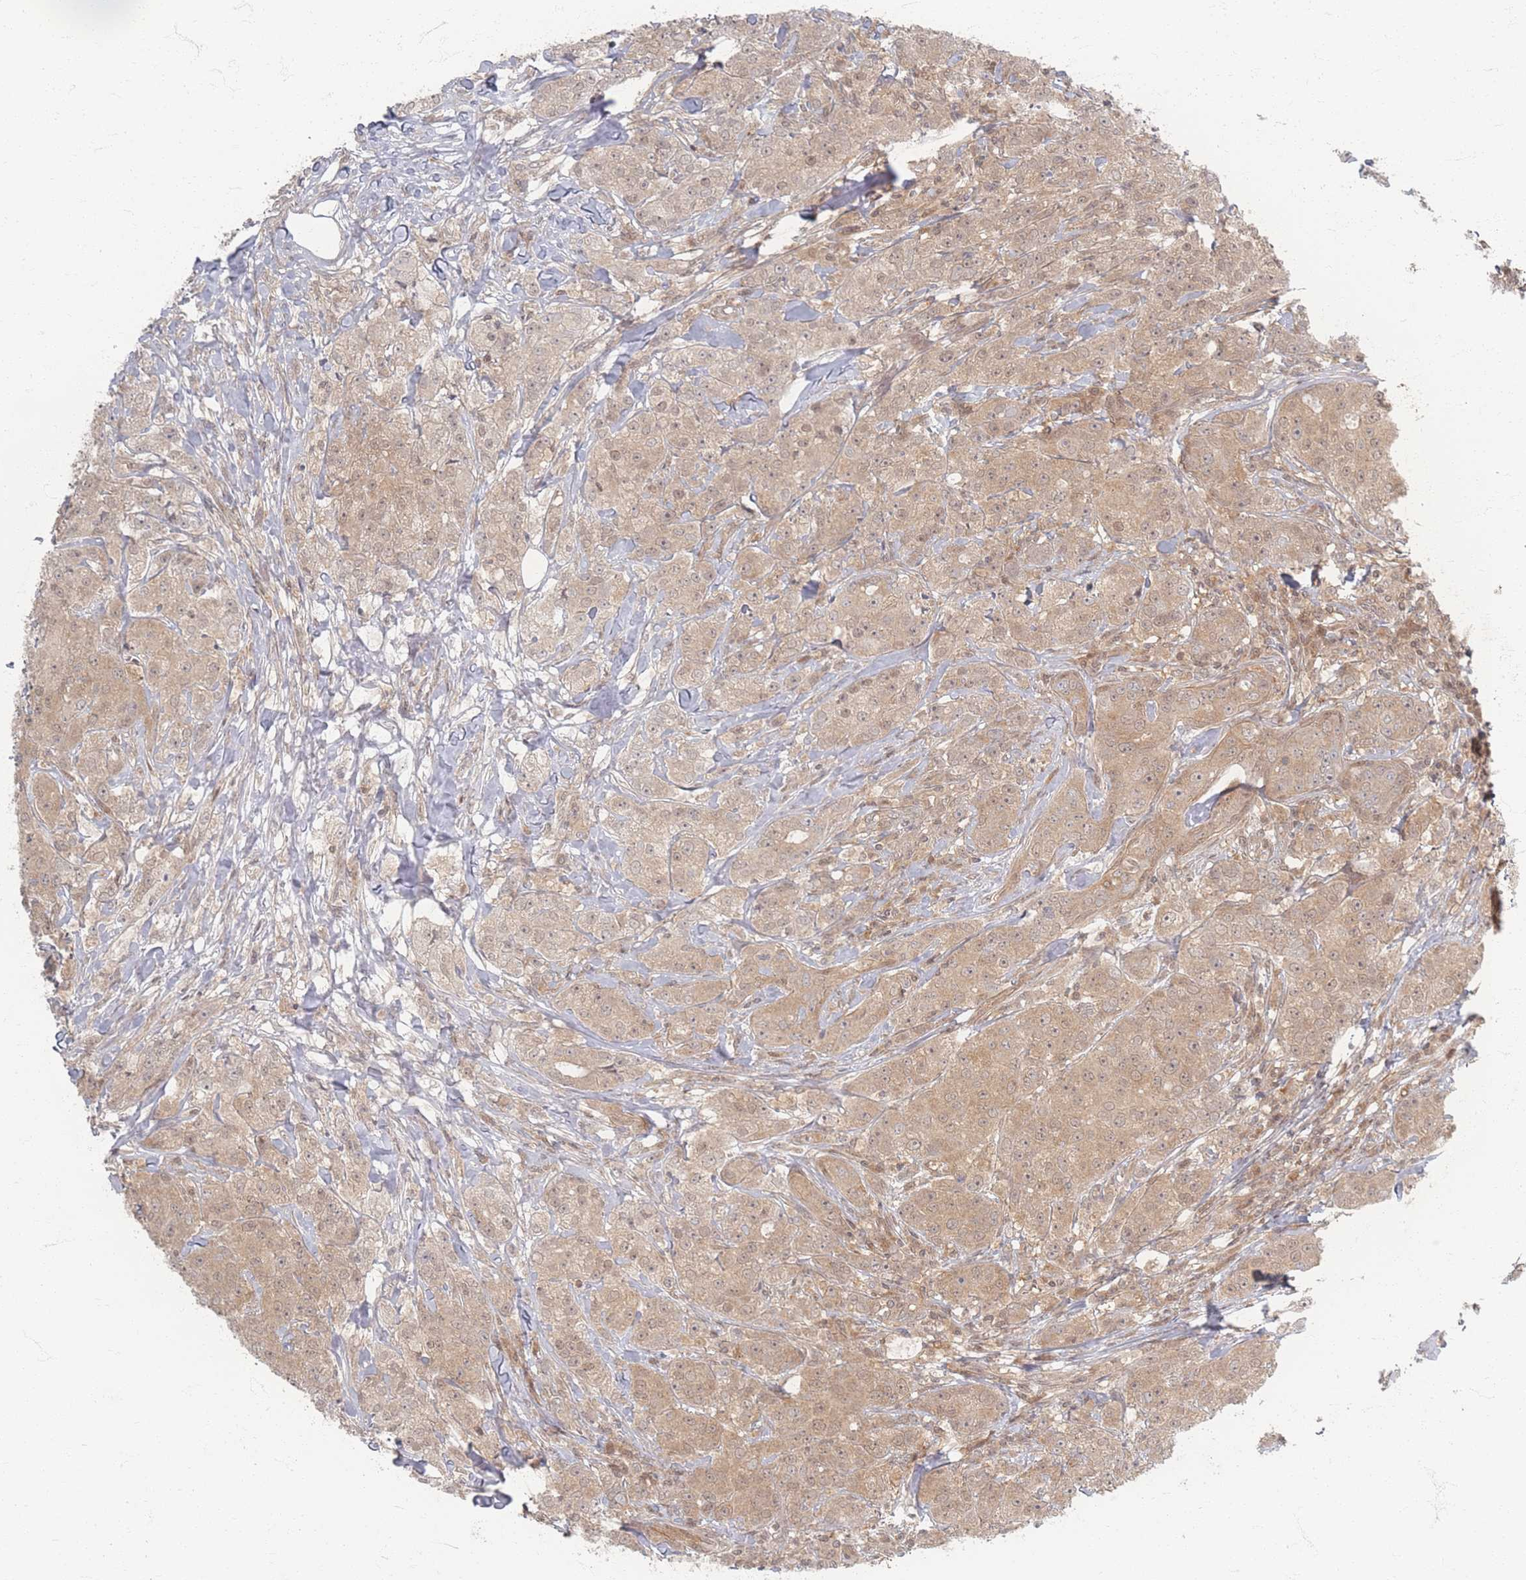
{"staining": {"intensity": "weak", "quantity": ">75%", "location": "cytoplasmic/membranous,nuclear"}, "tissue": "breast cancer", "cell_type": "Tumor cells", "image_type": "cancer", "snomed": [{"axis": "morphology", "description": "Duct carcinoma"}, {"axis": "topography", "description": "Breast"}], "caption": "Immunohistochemistry (IHC) image of human breast cancer stained for a protein (brown), which reveals low levels of weak cytoplasmic/membranous and nuclear expression in about >75% of tumor cells.", "gene": "PSMD9", "patient": {"sex": "female", "age": 43}}